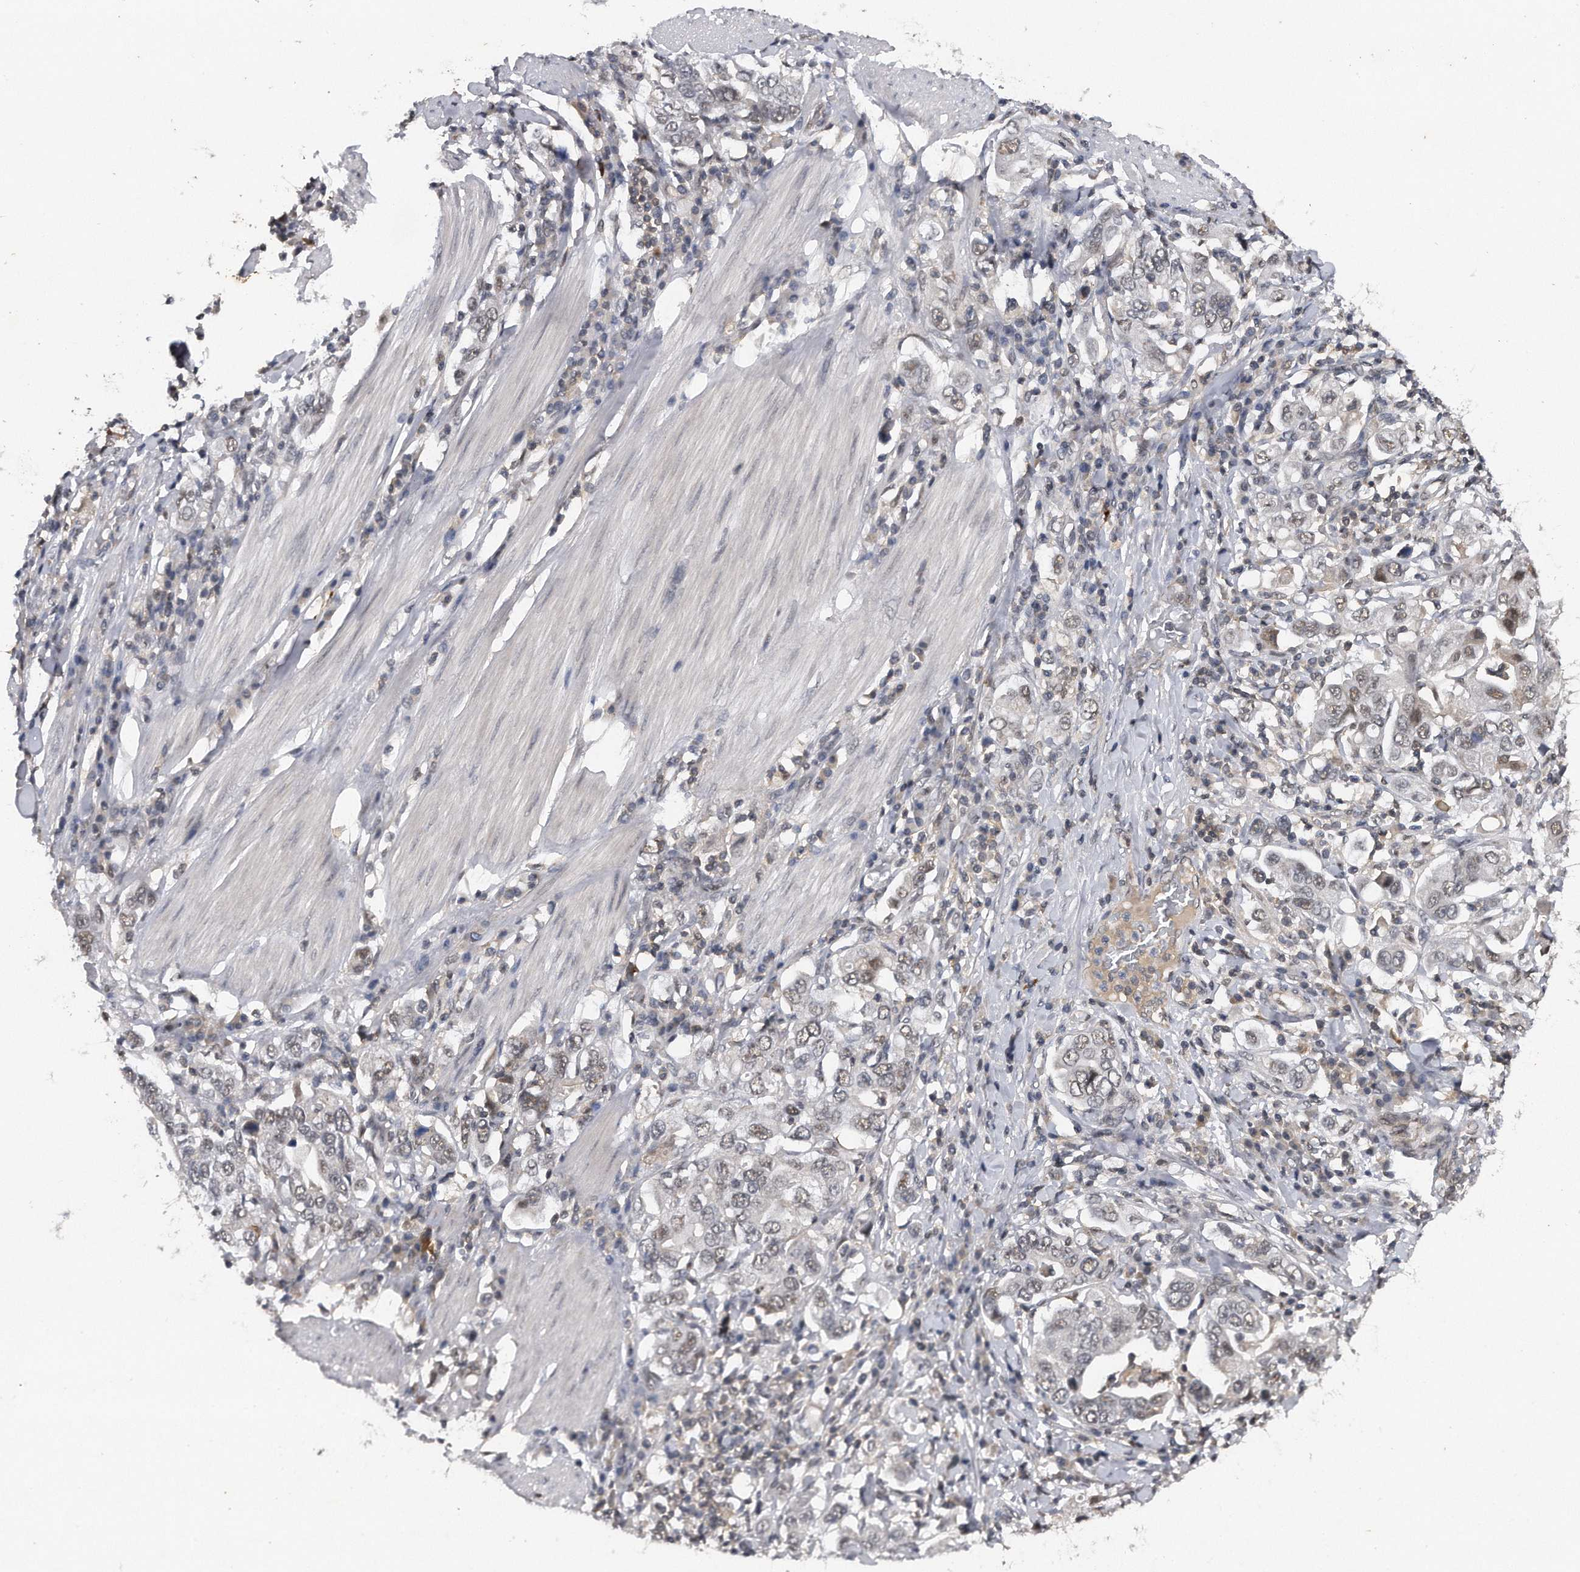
{"staining": {"intensity": "weak", "quantity": "25%-75%", "location": "nuclear"}, "tissue": "stomach cancer", "cell_type": "Tumor cells", "image_type": "cancer", "snomed": [{"axis": "morphology", "description": "Adenocarcinoma, NOS"}, {"axis": "topography", "description": "Stomach, upper"}], "caption": "The micrograph exhibits staining of adenocarcinoma (stomach), revealing weak nuclear protein positivity (brown color) within tumor cells.", "gene": "VIRMA", "patient": {"sex": "male", "age": 62}}